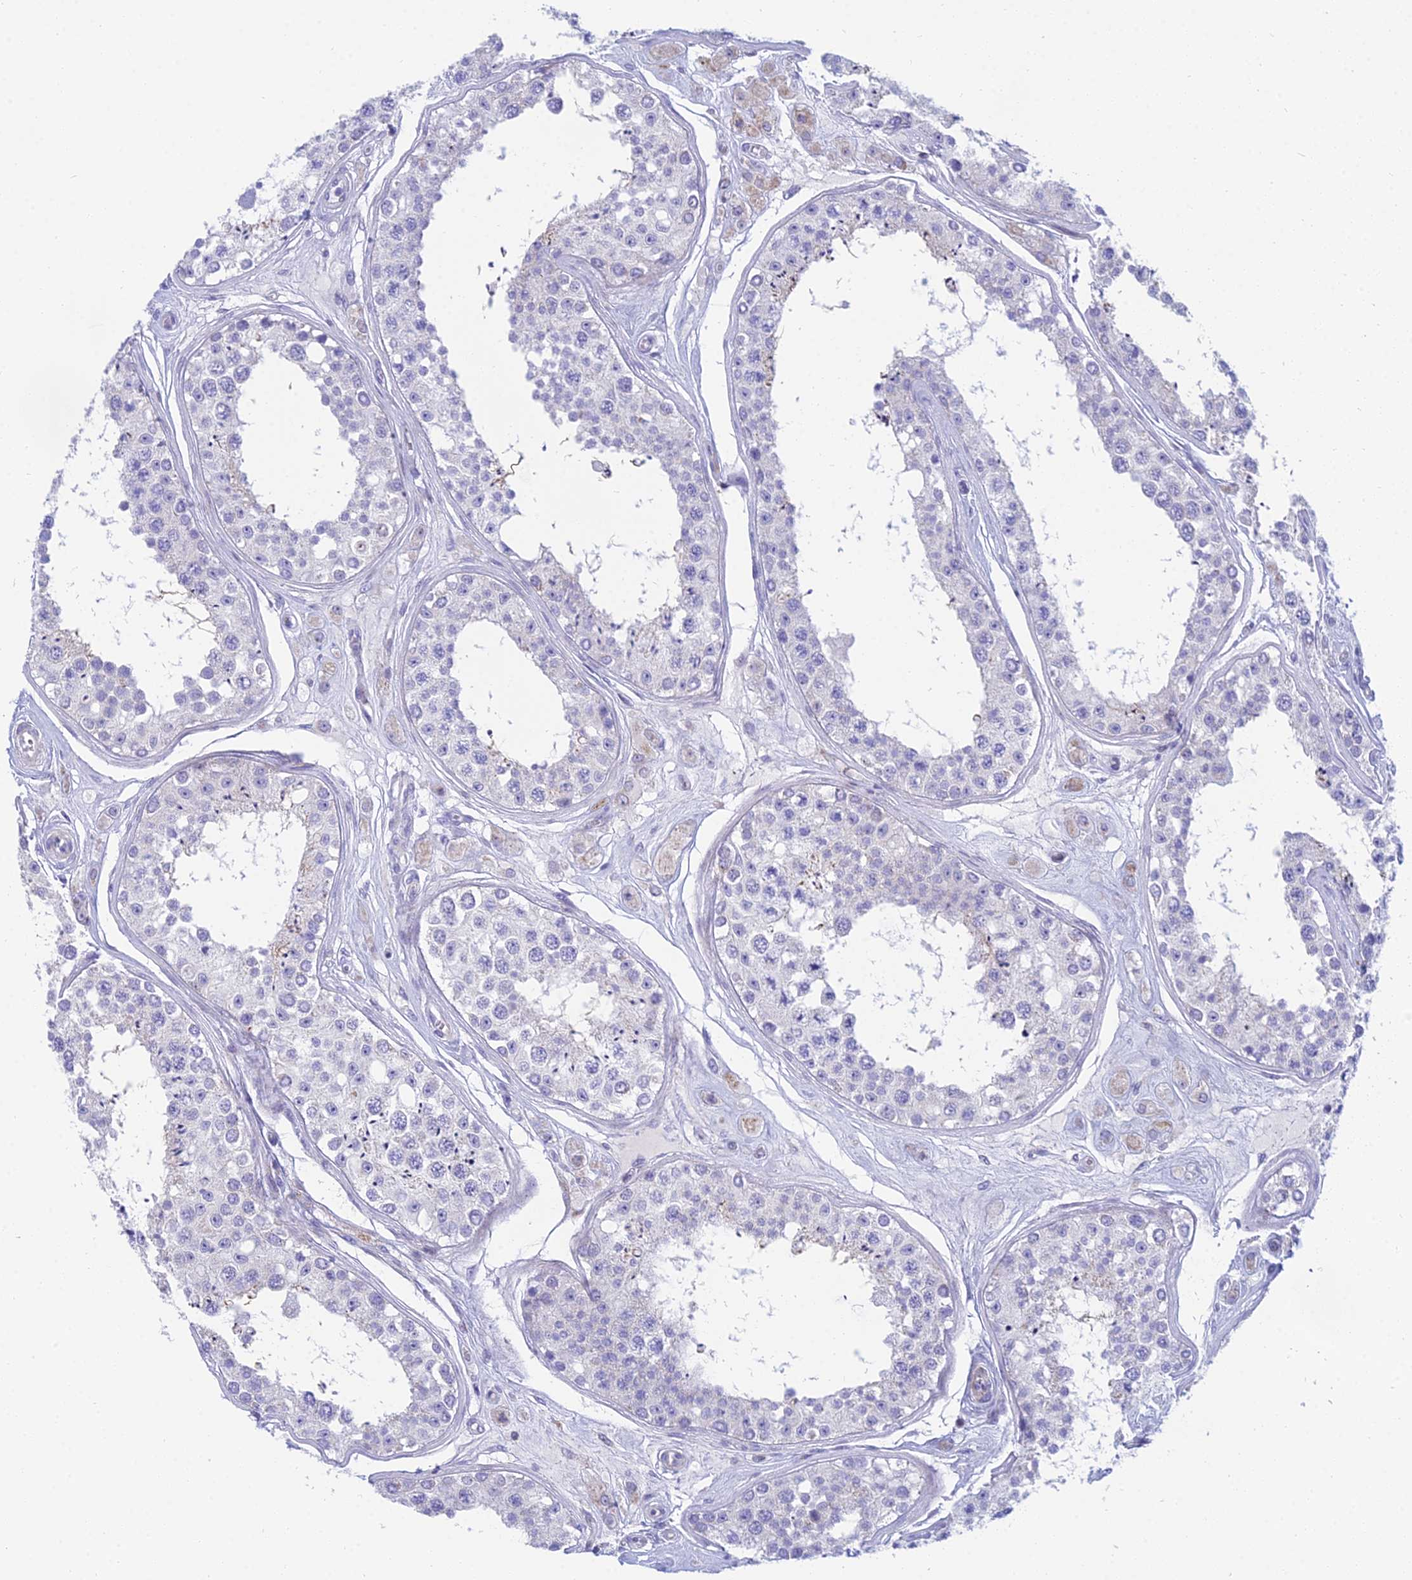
{"staining": {"intensity": "negative", "quantity": "none", "location": "none"}, "tissue": "testis", "cell_type": "Cells in seminiferous ducts", "image_type": "normal", "snomed": [{"axis": "morphology", "description": "Normal tissue, NOS"}, {"axis": "topography", "description": "Testis"}], "caption": "Testis stained for a protein using immunohistochemistry (IHC) displays no positivity cells in seminiferous ducts.", "gene": "PRR13", "patient": {"sex": "male", "age": 25}}